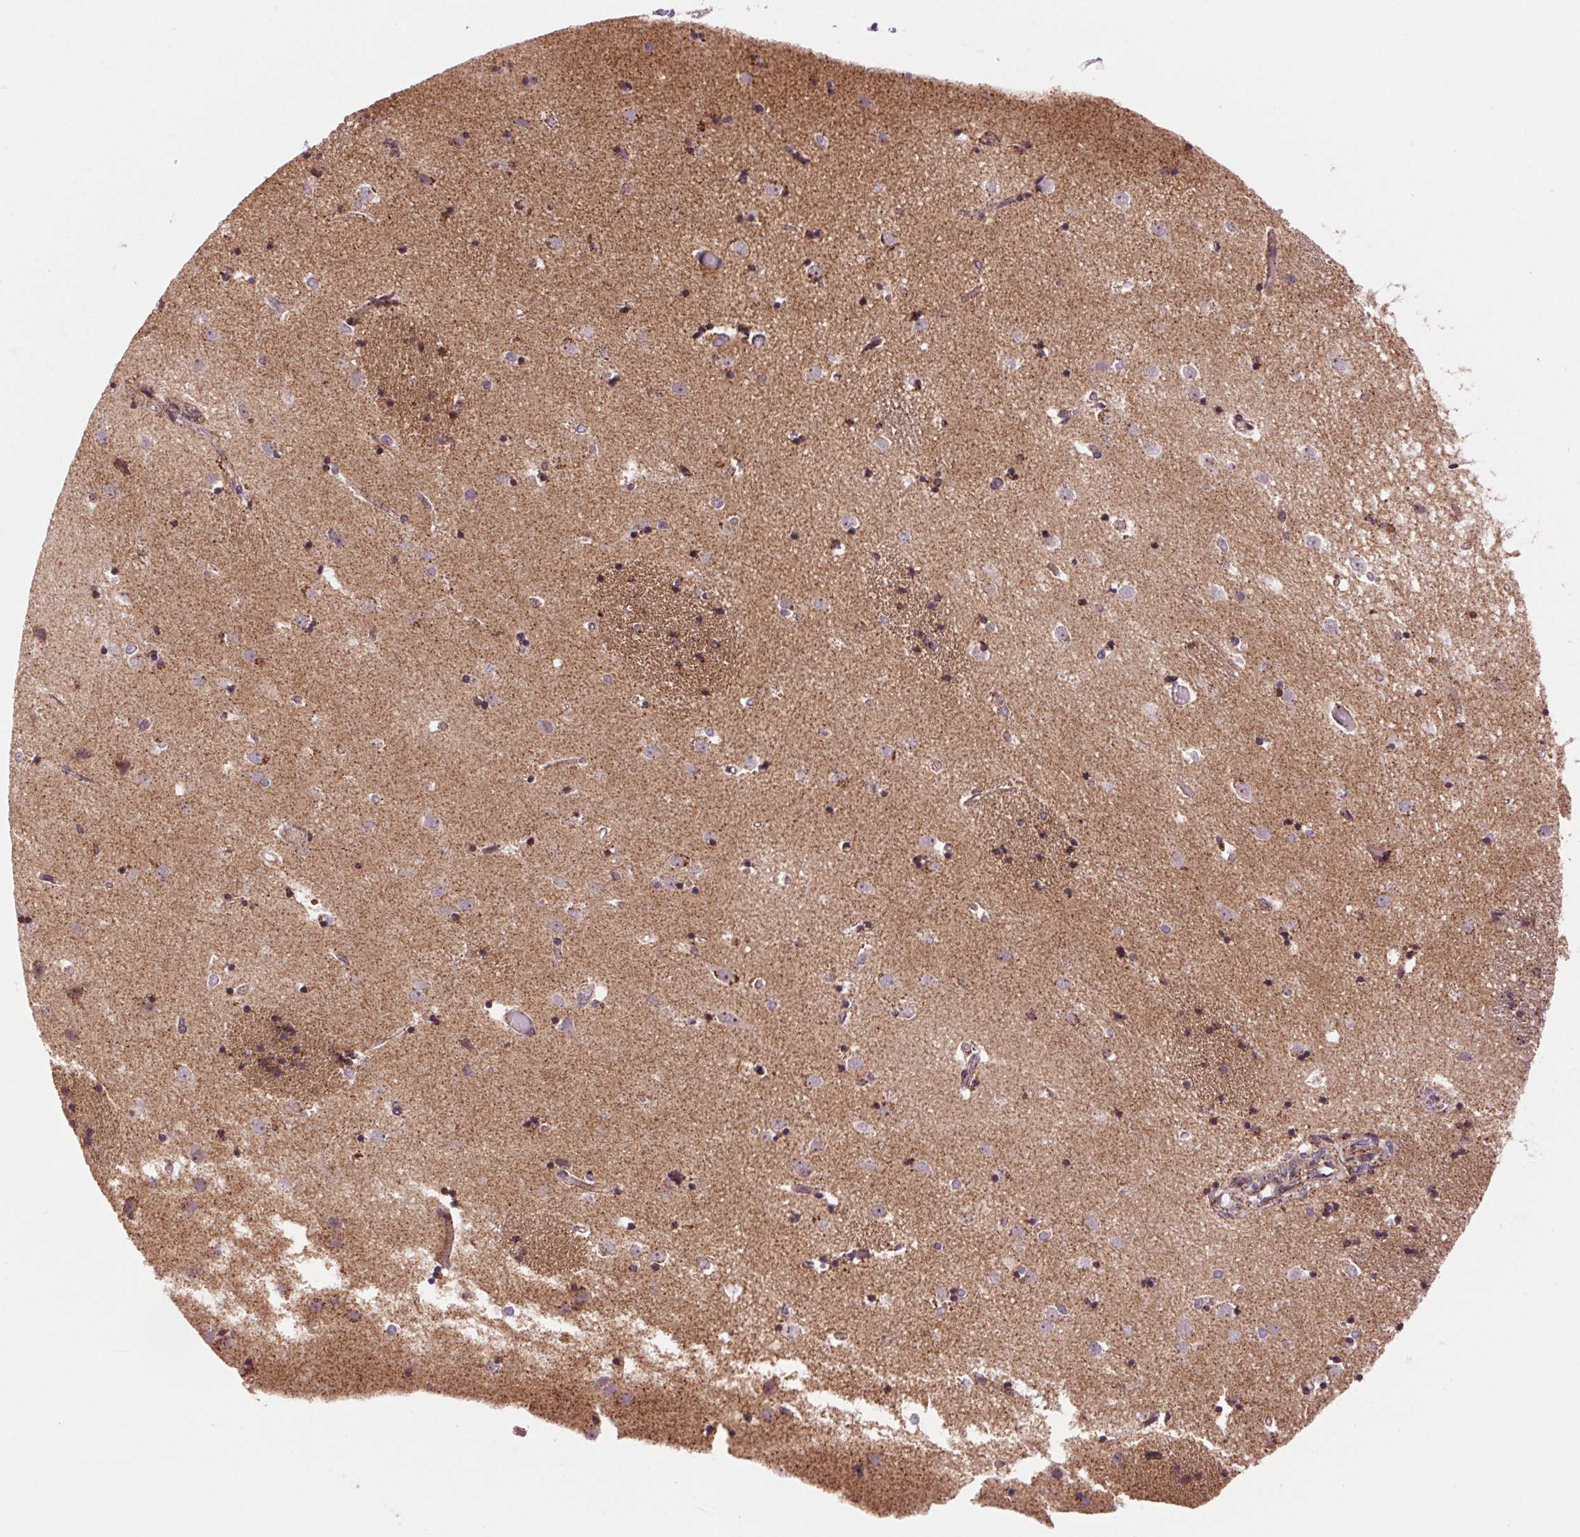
{"staining": {"intensity": "moderate", "quantity": "<25%", "location": "cytoplasmic/membranous"}, "tissue": "caudate", "cell_type": "Glial cells", "image_type": "normal", "snomed": [{"axis": "morphology", "description": "Normal tissue, NOS"}, {"axis": "topography", "description": "Lateral ventricle wall"}], "caption": "Immunohistochemistry (IHC) image of normal caudate: caudate stained using immunohistochemistry exhibits low levels of moderate protein expression localized specifically in the cytoplasmic/membranous of glial cells, appearing as a cytoplasmic/membranous brown color.", "gene": "CHMP4B", "patient": {"sex": "male", "age": 54}}